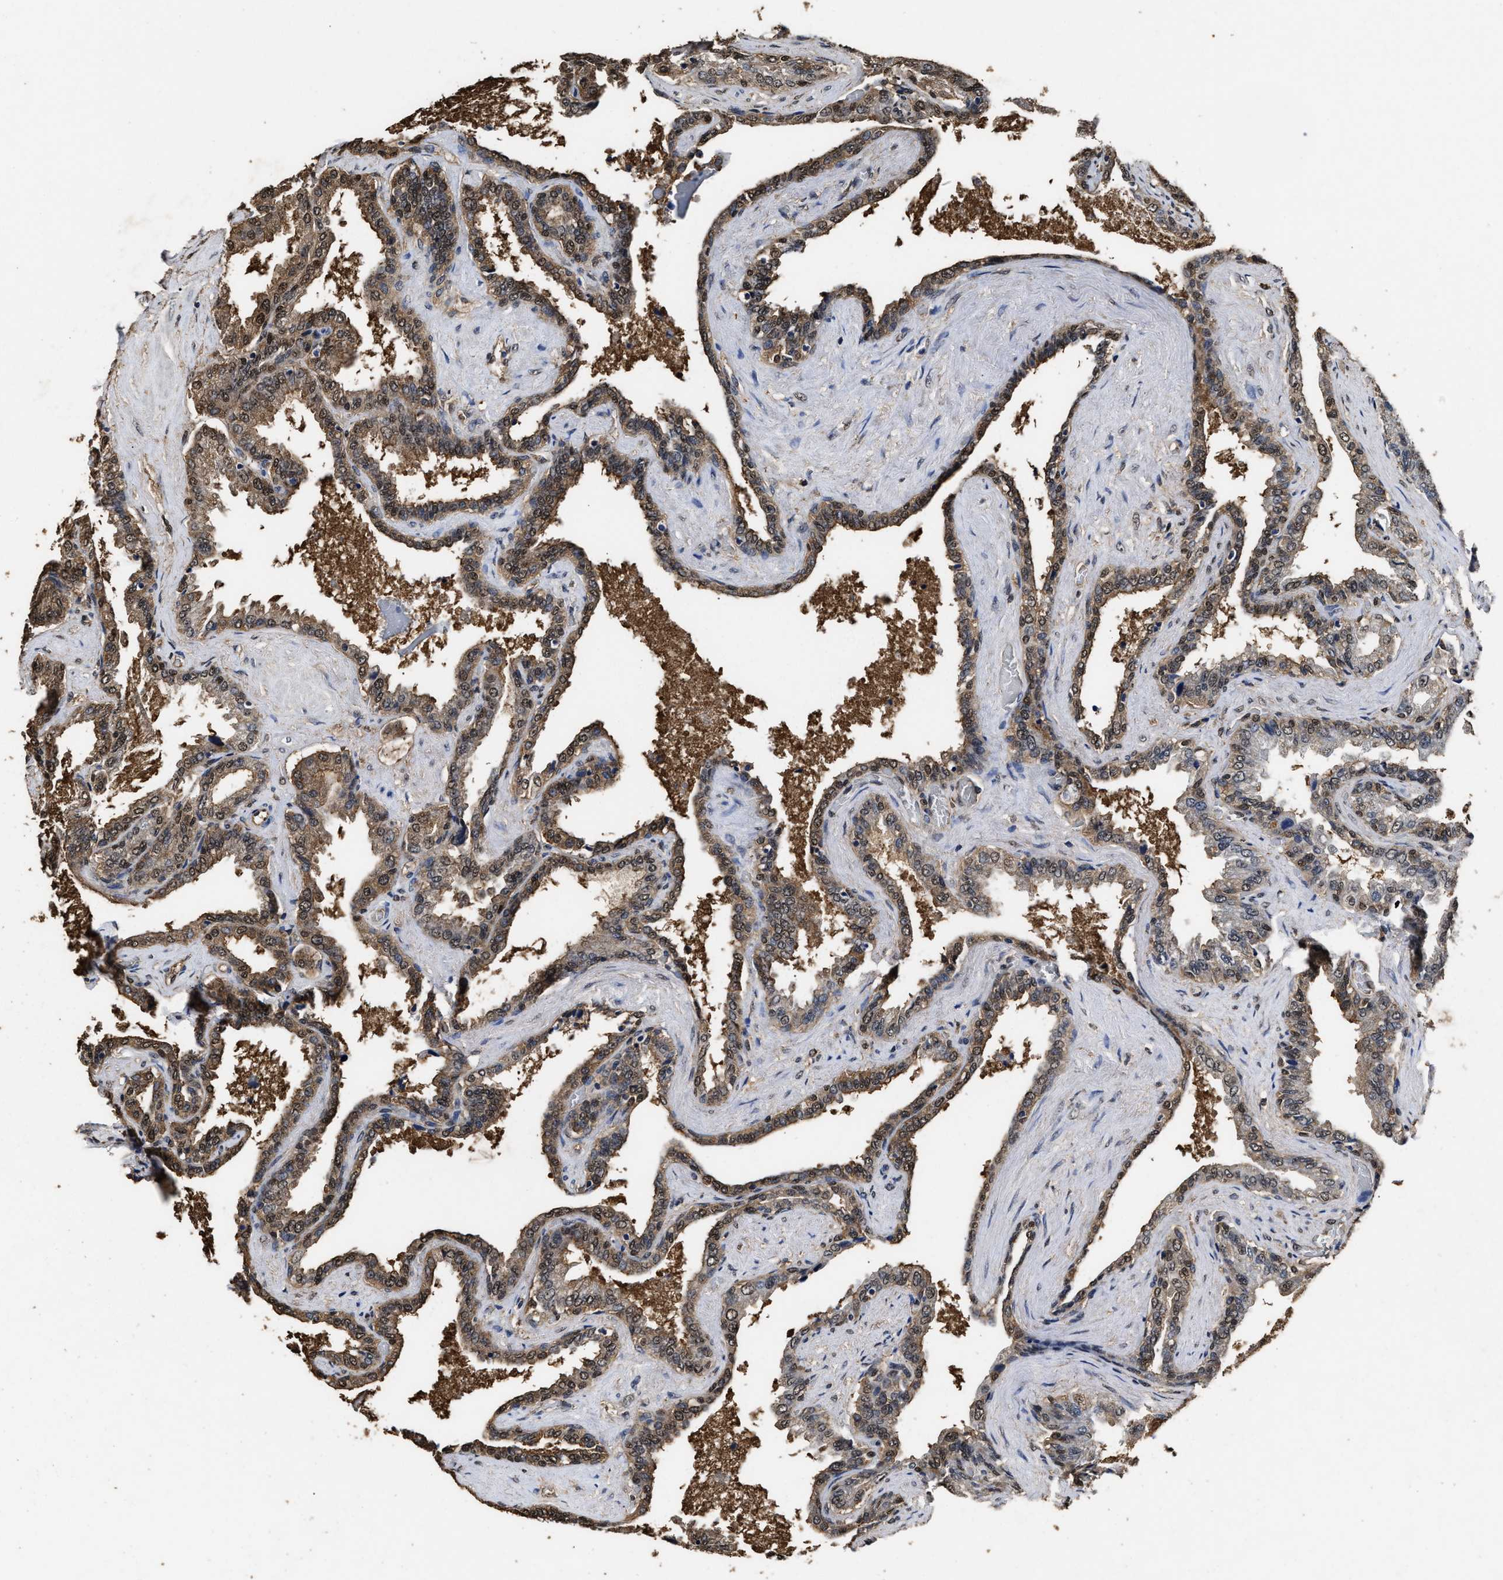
{"staining": {"intensity": "weak", "quantity": ">75%", "location": "cytoplasmic/membranous,nuclear"}, "tissue": "seminal vesicle", "cell_type": "Glandular cells", "image_type": "normal", "snomed": [{"axis": "morphology", "description": "Normal tissue, NOS"}, {"axis": "topography", "description": "Seminal veicle"}], "caption": "An image of seminal vesicle stained for a protein reveals weak cytoplasmic/membranous,nuclear brown staining in glandular cells. (DAB IHC with brightfield microscopy, high magnification).", "gene": "YWHAE", "patient": {"sex": "male", "age": 46}}